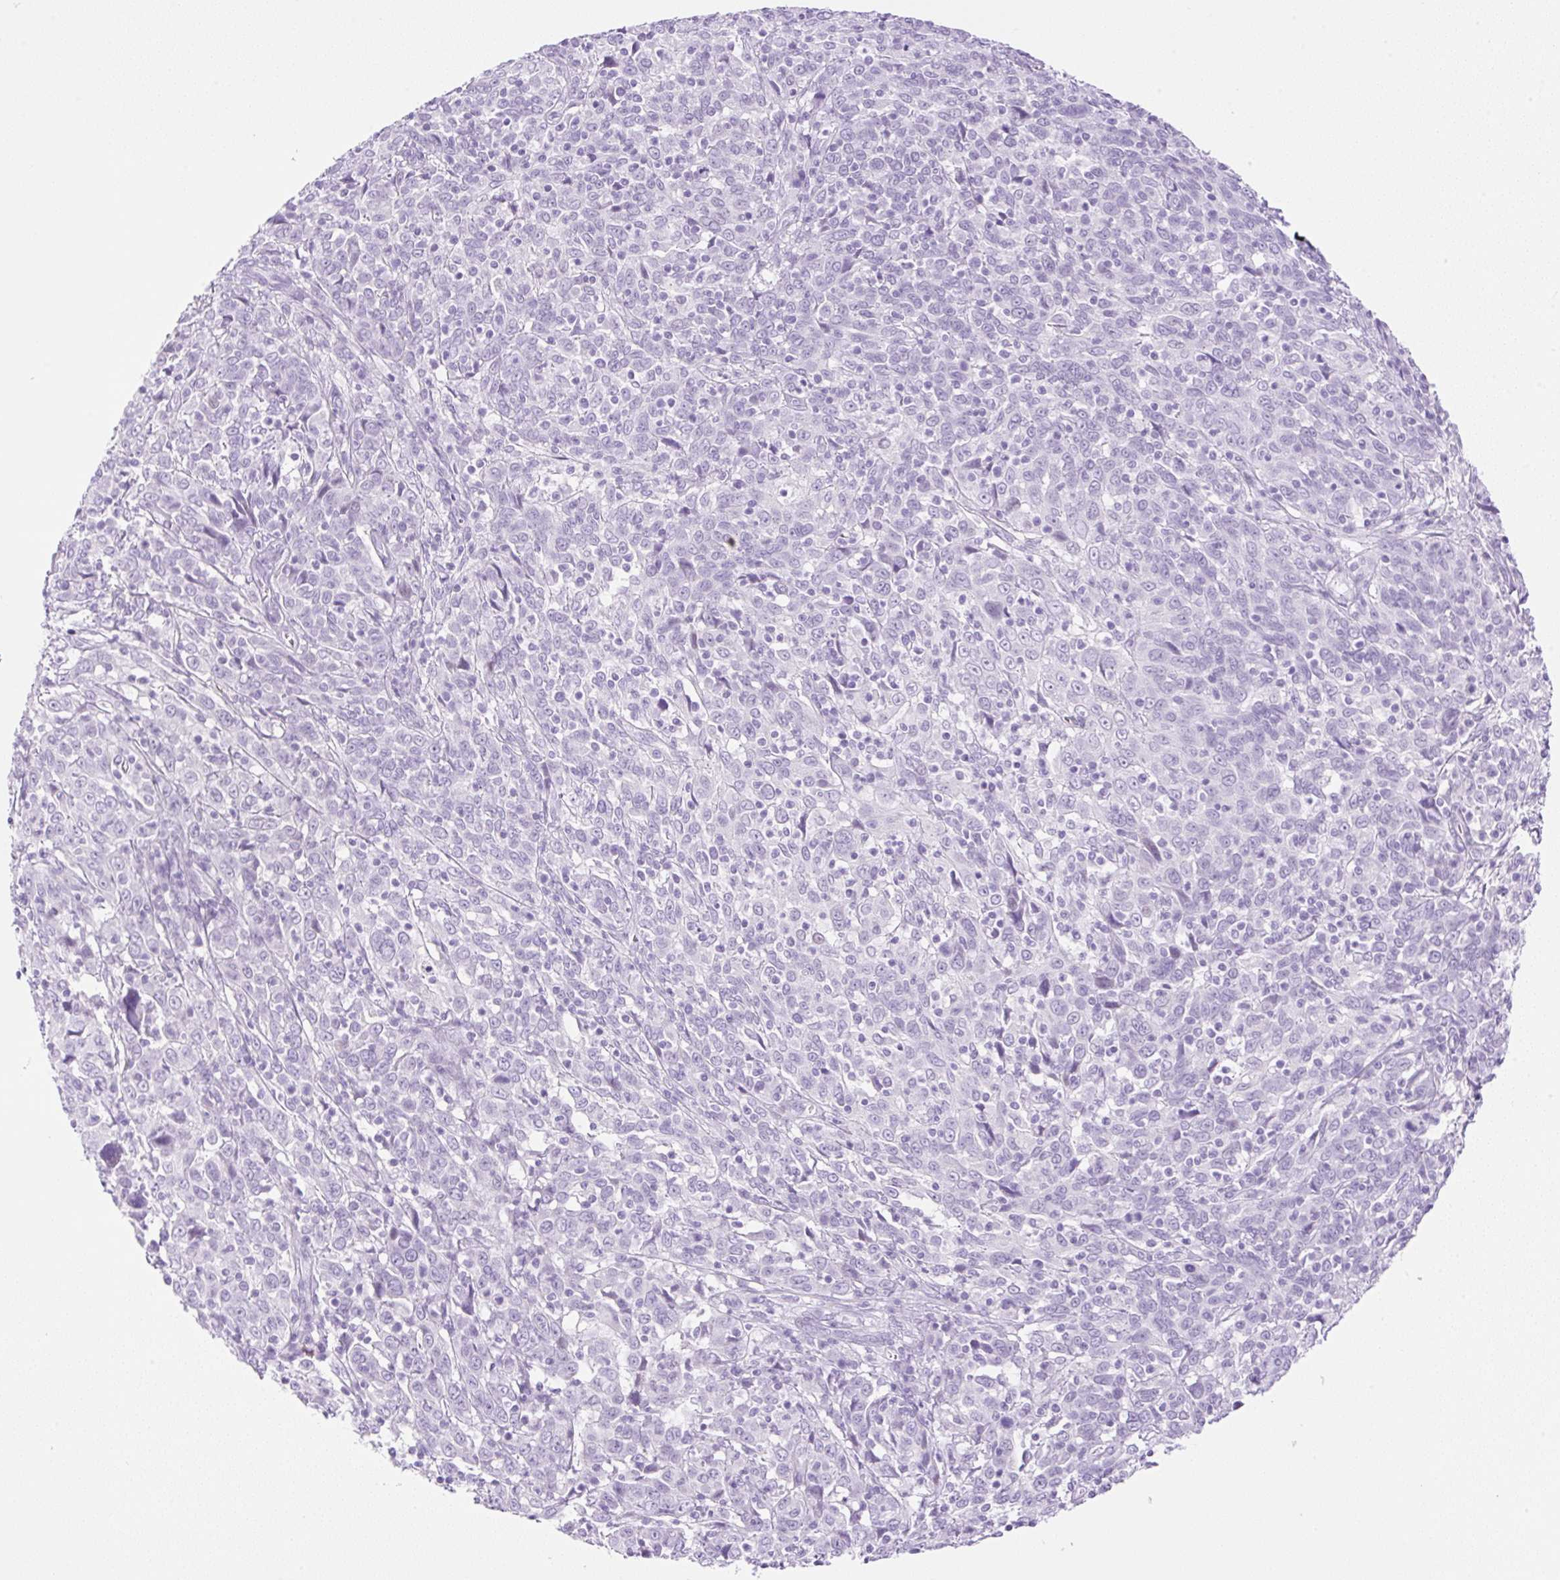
{"staining": {"intensity": "negative", "quantity": "none", "location": "none"}, "tissue": "cervical cancer", "cell_type": "Tumor cells", "image_type": "cancer", "snomed": [{"axis": "morphology", "description": "Squamous cell carcinoma, NOS"}, {"axis": "topography", "description": "Cervix"}], "caption": "The histopathology image displays no significant expression in tumor cells of cervical cancer.", "gene": "SPRR4", "patient": {"sex": "female", "age": 46}}